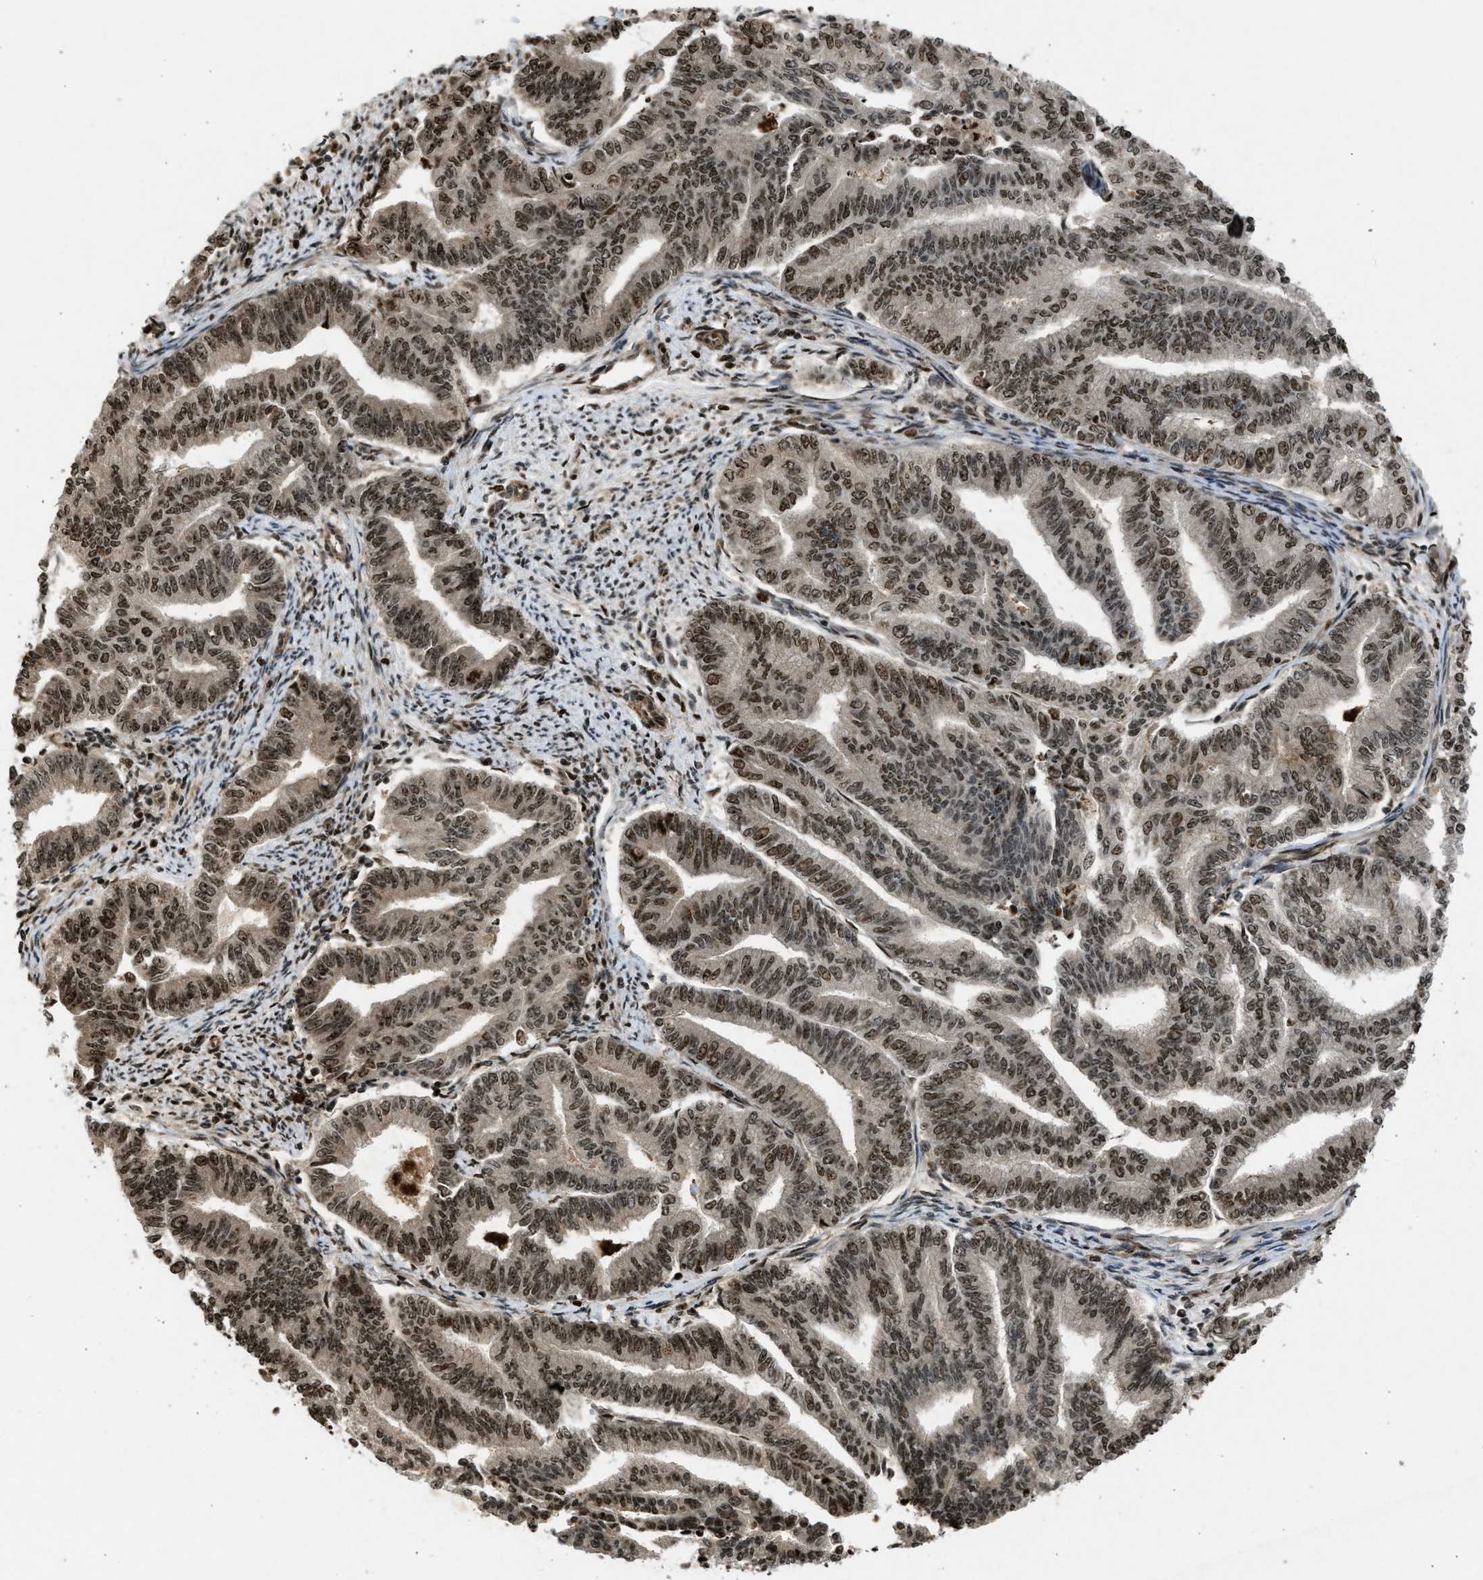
{"staining": {"intensity": "moderate", "quantity": ">75%", "location": "cytoplasmic/membranous,nuclear"}, "tissue": "endometrial cancer", "cell_type": "Tumor cells", "image_type": "cancer", "snomed": [{"axis": "morphology", "description": "Adenocarcinoma, NOS"}, {"axis": "topography", "description": "Endometrium"}], "caption": "A high-resolution micrograph shows immunohistochemistry (IHC) staining of adenocarcinoma (endometrial), which displays moderate cytoplasmic/membranous and nuclear staining in approximately >75% of tumor cells. (Brightfield microscopy of DAB IHC at high magnification).", "gene": "TFDP2", "patient": {"sex": "female", "age": 79}}